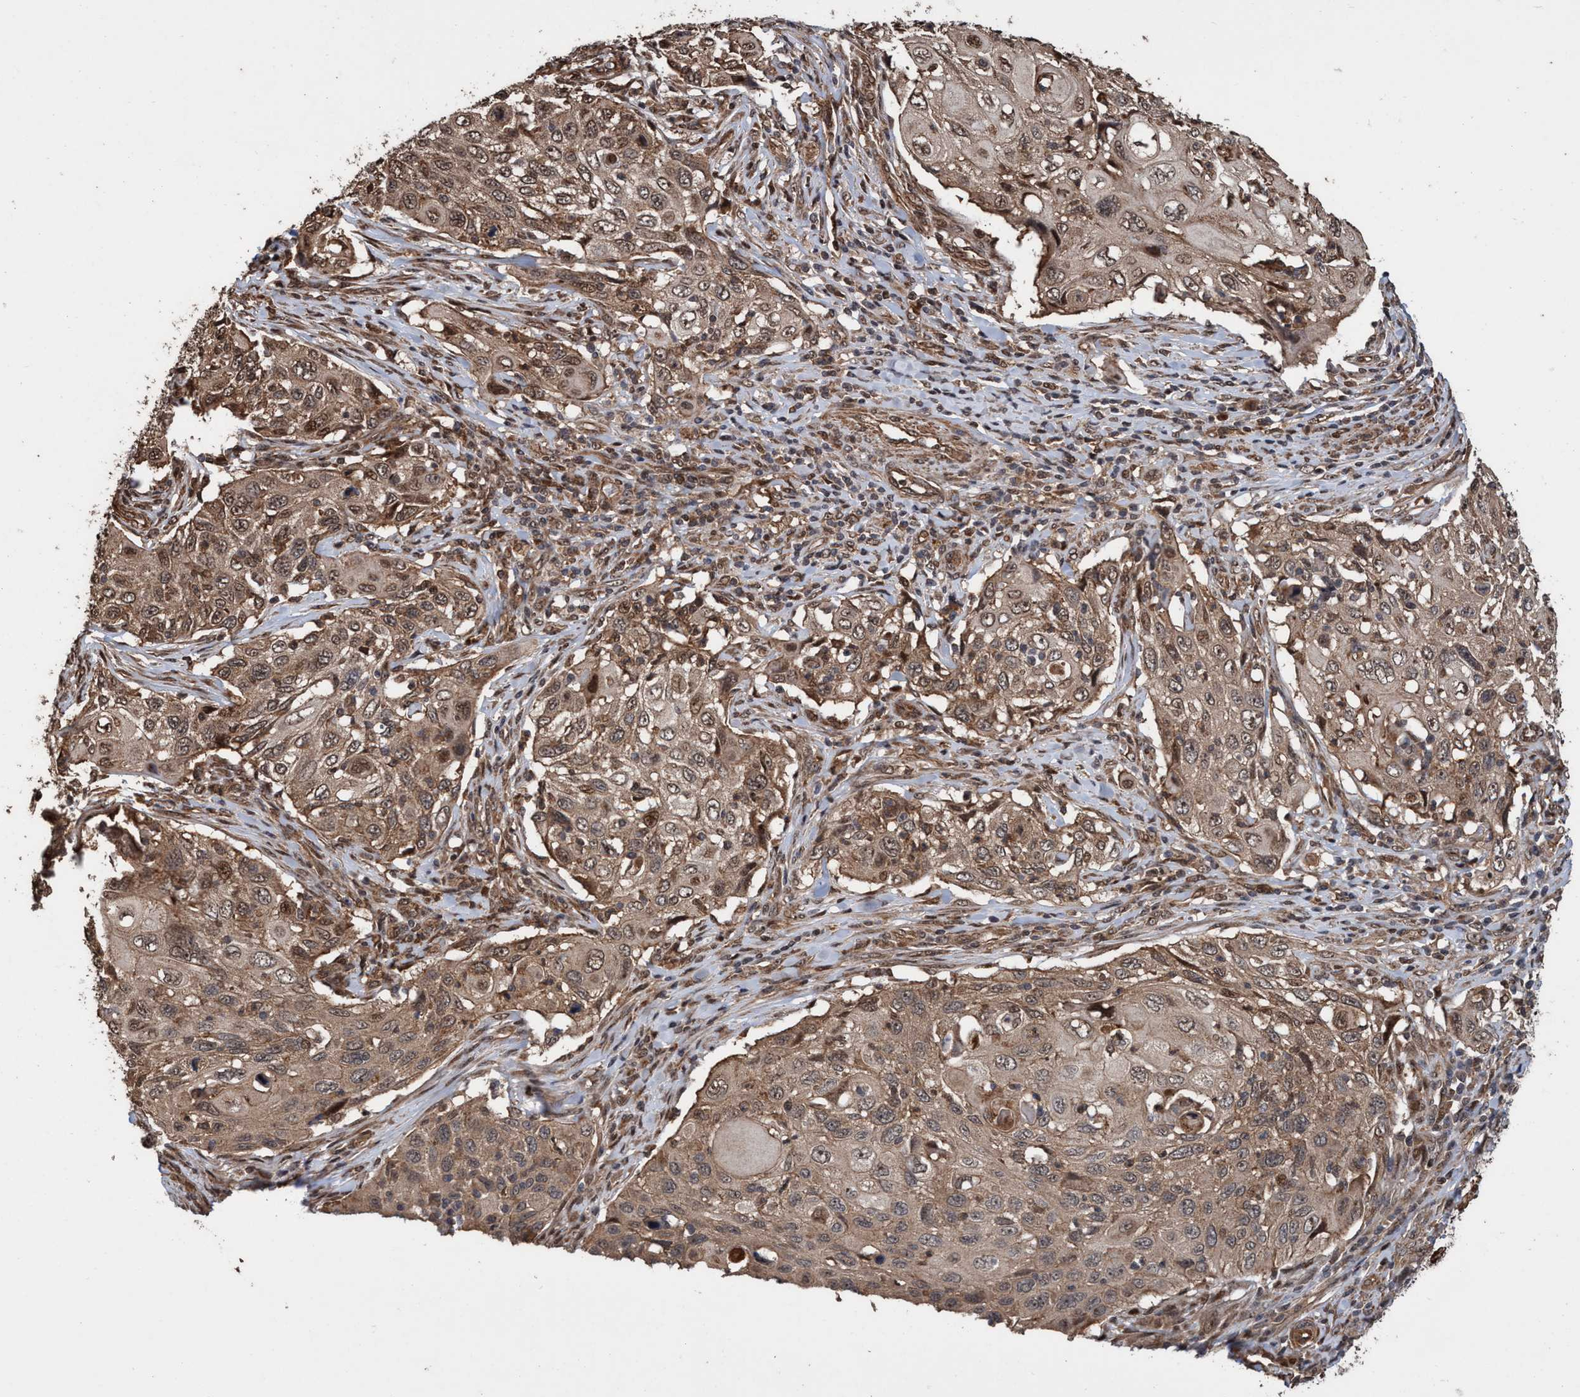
{"staining": {"intensity": "moderate", "quantity": ">75%", "location": "cytoplasmic/membranous,nuclear"}, "tissue": "cervical cancer", "cell_type": "Tumor cells", "image_type": "cancer", "snomed": [{"axis": "morphology", "description": "Squamous cell carcinoma, NOS"}, {"axis": "topography", "description": "Cervix"}], "caption": "Squamous cell carcinoma (cervical) stained with a brown dye exhibits moderate cytoplasmic/membranous and nuclear positive expression in about >75% of tumor cells.", "gene": "TRPC7", "patient": {"sex": "female", "age": 70}}